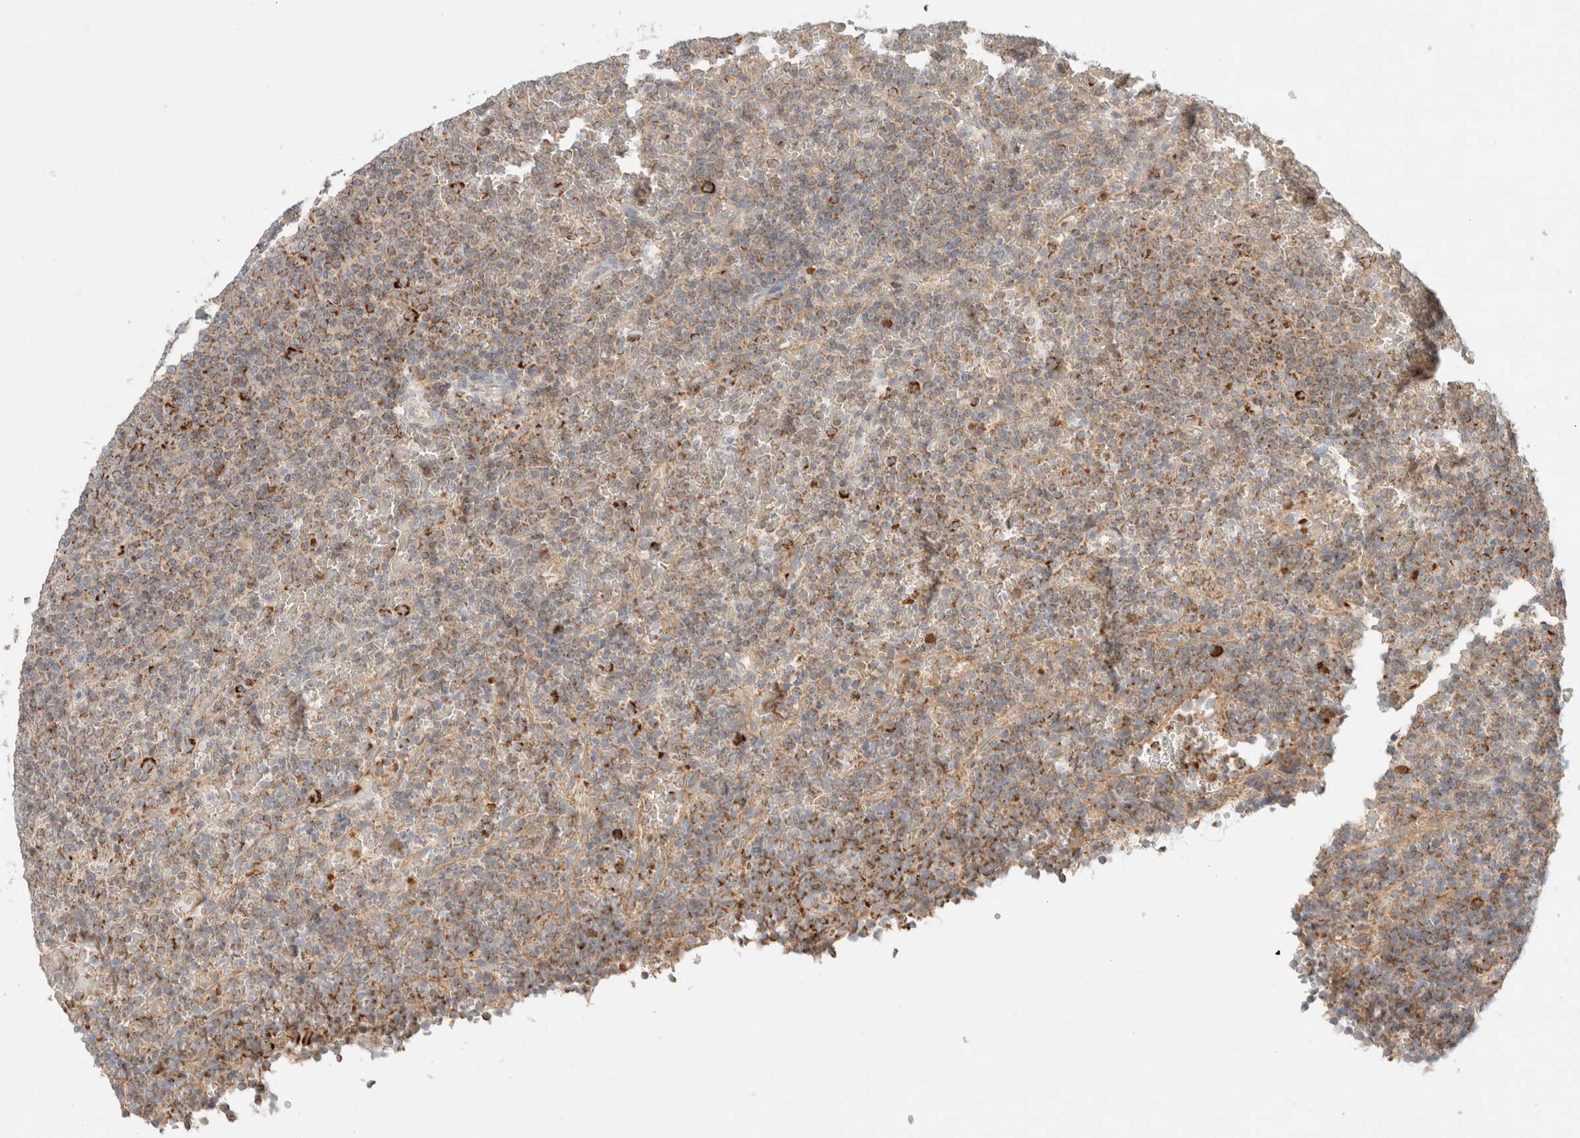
{"staining": {"intensity": "moderate", "quantity": ">75%", "location": "cytoplasmic/membranous"}, "tissue": "lymphoma", "cell_type": "Tumor cells", "image_type": "cancer", "snomed": [{"axis": "morphology", "description": "Malignant lymphoma, non-Hodgkin's type, Low grade"}, {"axis": "topography", "description": "Spleen"}], "caption": "Malignant lymphoma, non-Hodgkin's type (low-grade) stained with DAB IHC reveals medium levels of moderate cytoplasmic/membranous positivity in approximately >75% of tumor cells. (IHC, brightfield microscopy, high magnification).", "gene": "MRM3", "patient": {"sex": "female", "age": 77}}